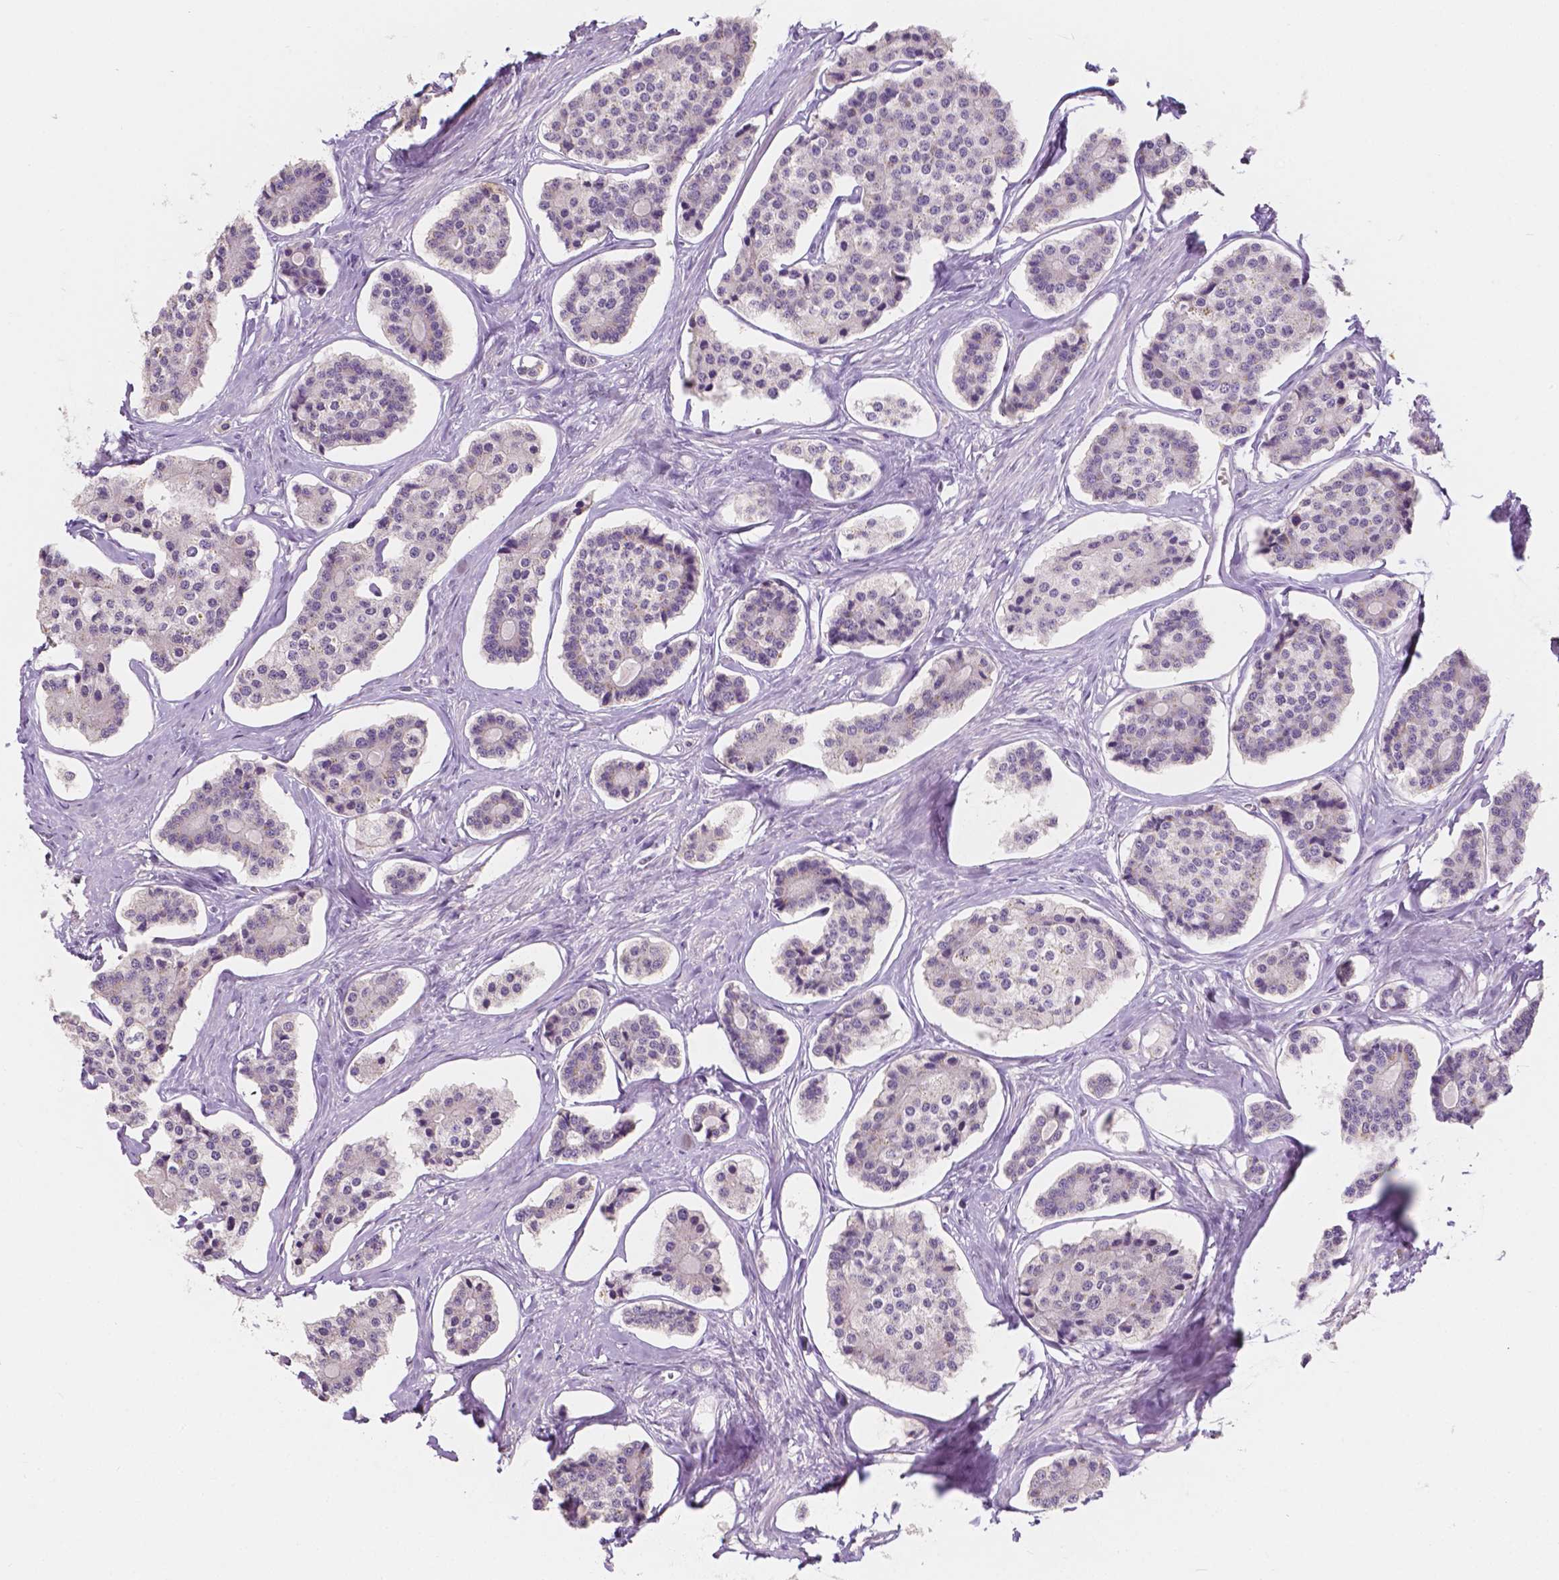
{"staining": {"intensity": "negative", "quantity": "none", "location": "none"}, "tissue": "carcinoid", "cell_type": "Tumor cells", "image_type": "cancer", "snomed": [{"axis": "morphology", "description": "Carcinoid, malignant, NOS"}, {"axis": "topography", "description": "Small intestine"}], "caption": "There is no significant expression in tumor cells of carcinoid. (Stains: DAB (3,3'-diaminobenzidine) immunohistochemistry with hematoxylin counter stain, Microscopy: brightfield microscopy at high magnification).", "gene": "TAL1", "patient": {"sex": "female", "age": 65}}